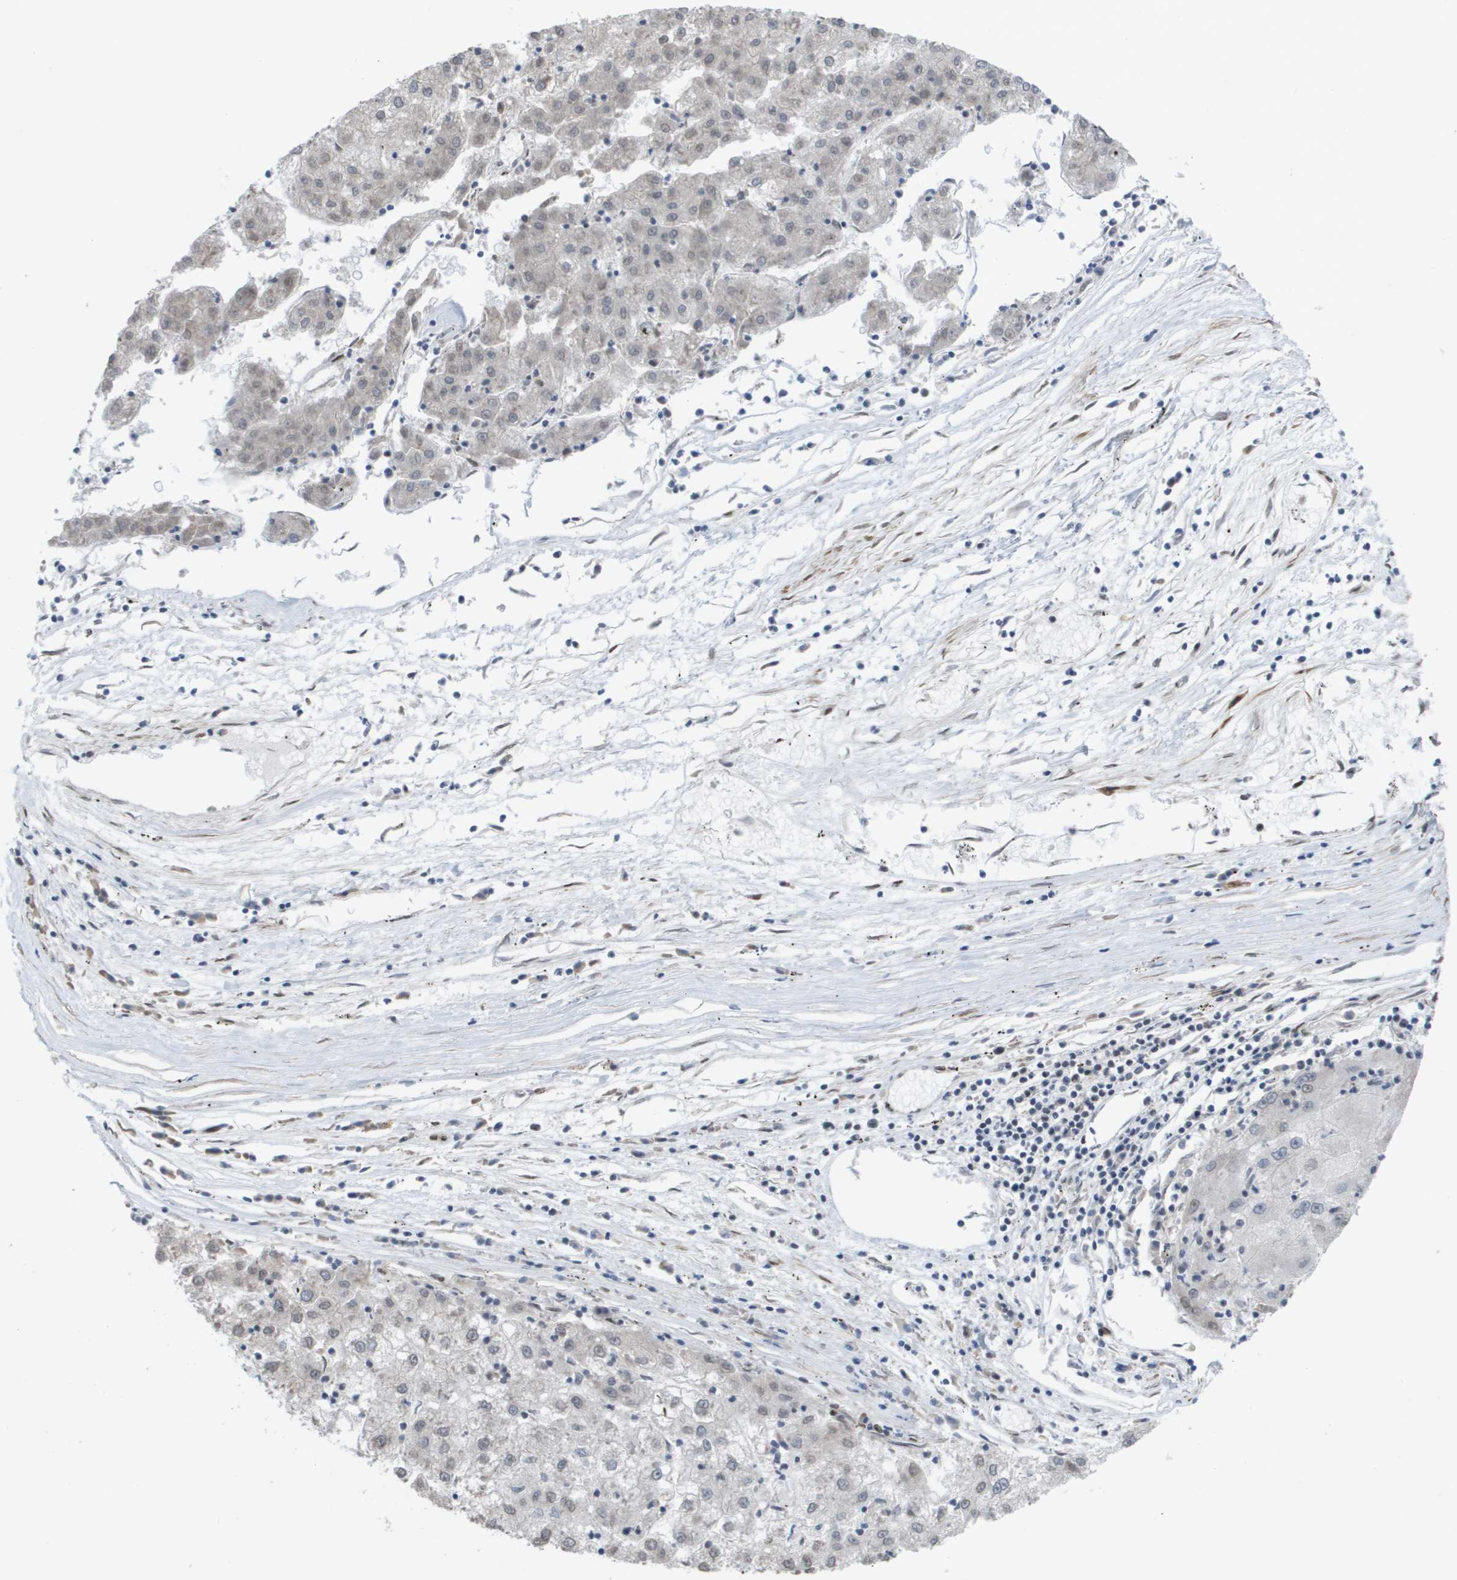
{"staining": {"intensity": "weak", "quantity": "<25%", "location": "nuclear"}, "tissue": "liver cancer", "cell_type": "Tumor cells", "image_type": "cancer", "snomed": [{"axis": "morphology", "description": "Carcinoma, Hepatocellular, NOS"}, {"axis": "topography", "description": "Liver"}], "caption": "This is a image of IHC staining of liver hepatocellular carcinoma, which shows no expression in tumor cells.", "gene": "CDT1", "patient": {"sex": "male", "age": 72}}